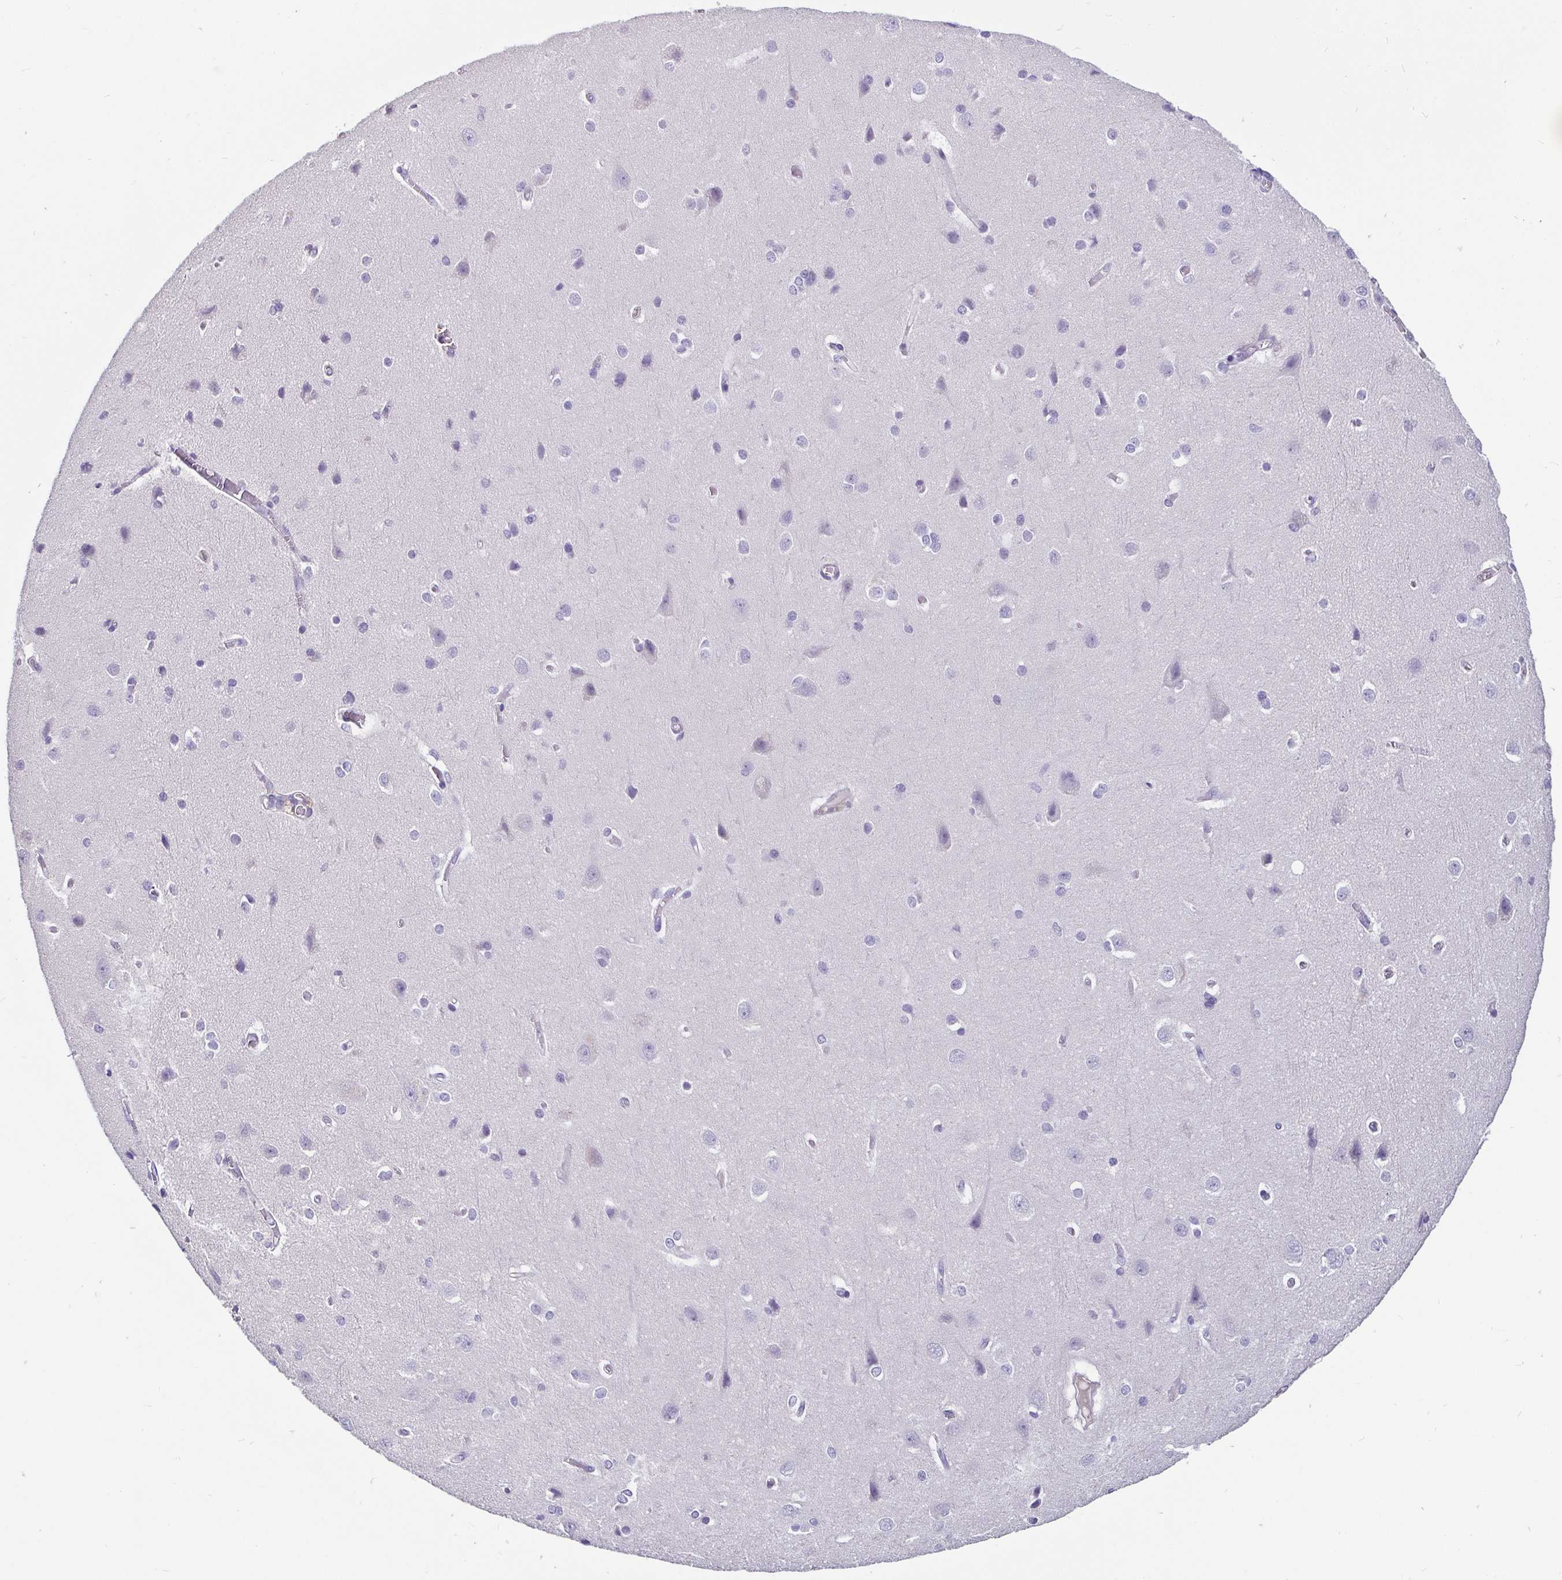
{"staining": {"intensity": "negative", "quantity": "none", "location": "none"}, "tissue": "cerebral cortex", "cell_type": "Endothelial cells", "image_type": "normal", "snomed": [{"axis": "morphology", "description": "Normal tissue, NOS"}, {"axis": "topography", "description": "Cerebral cortex"}], "caption": "High magnification brightfield microscopy of unremarkable cerebral cortex stained with DAB (brown) and counterstained with hematoxylin (blue): endothelial cells show no significant expression. Brightfield microscopy of immunohistochemistry stained with DAB (brown) and hematoxylin (blue), captured at high magnification.", "gene": "ADAMTS6", "patient": {"sex": "male", "age": 37}}